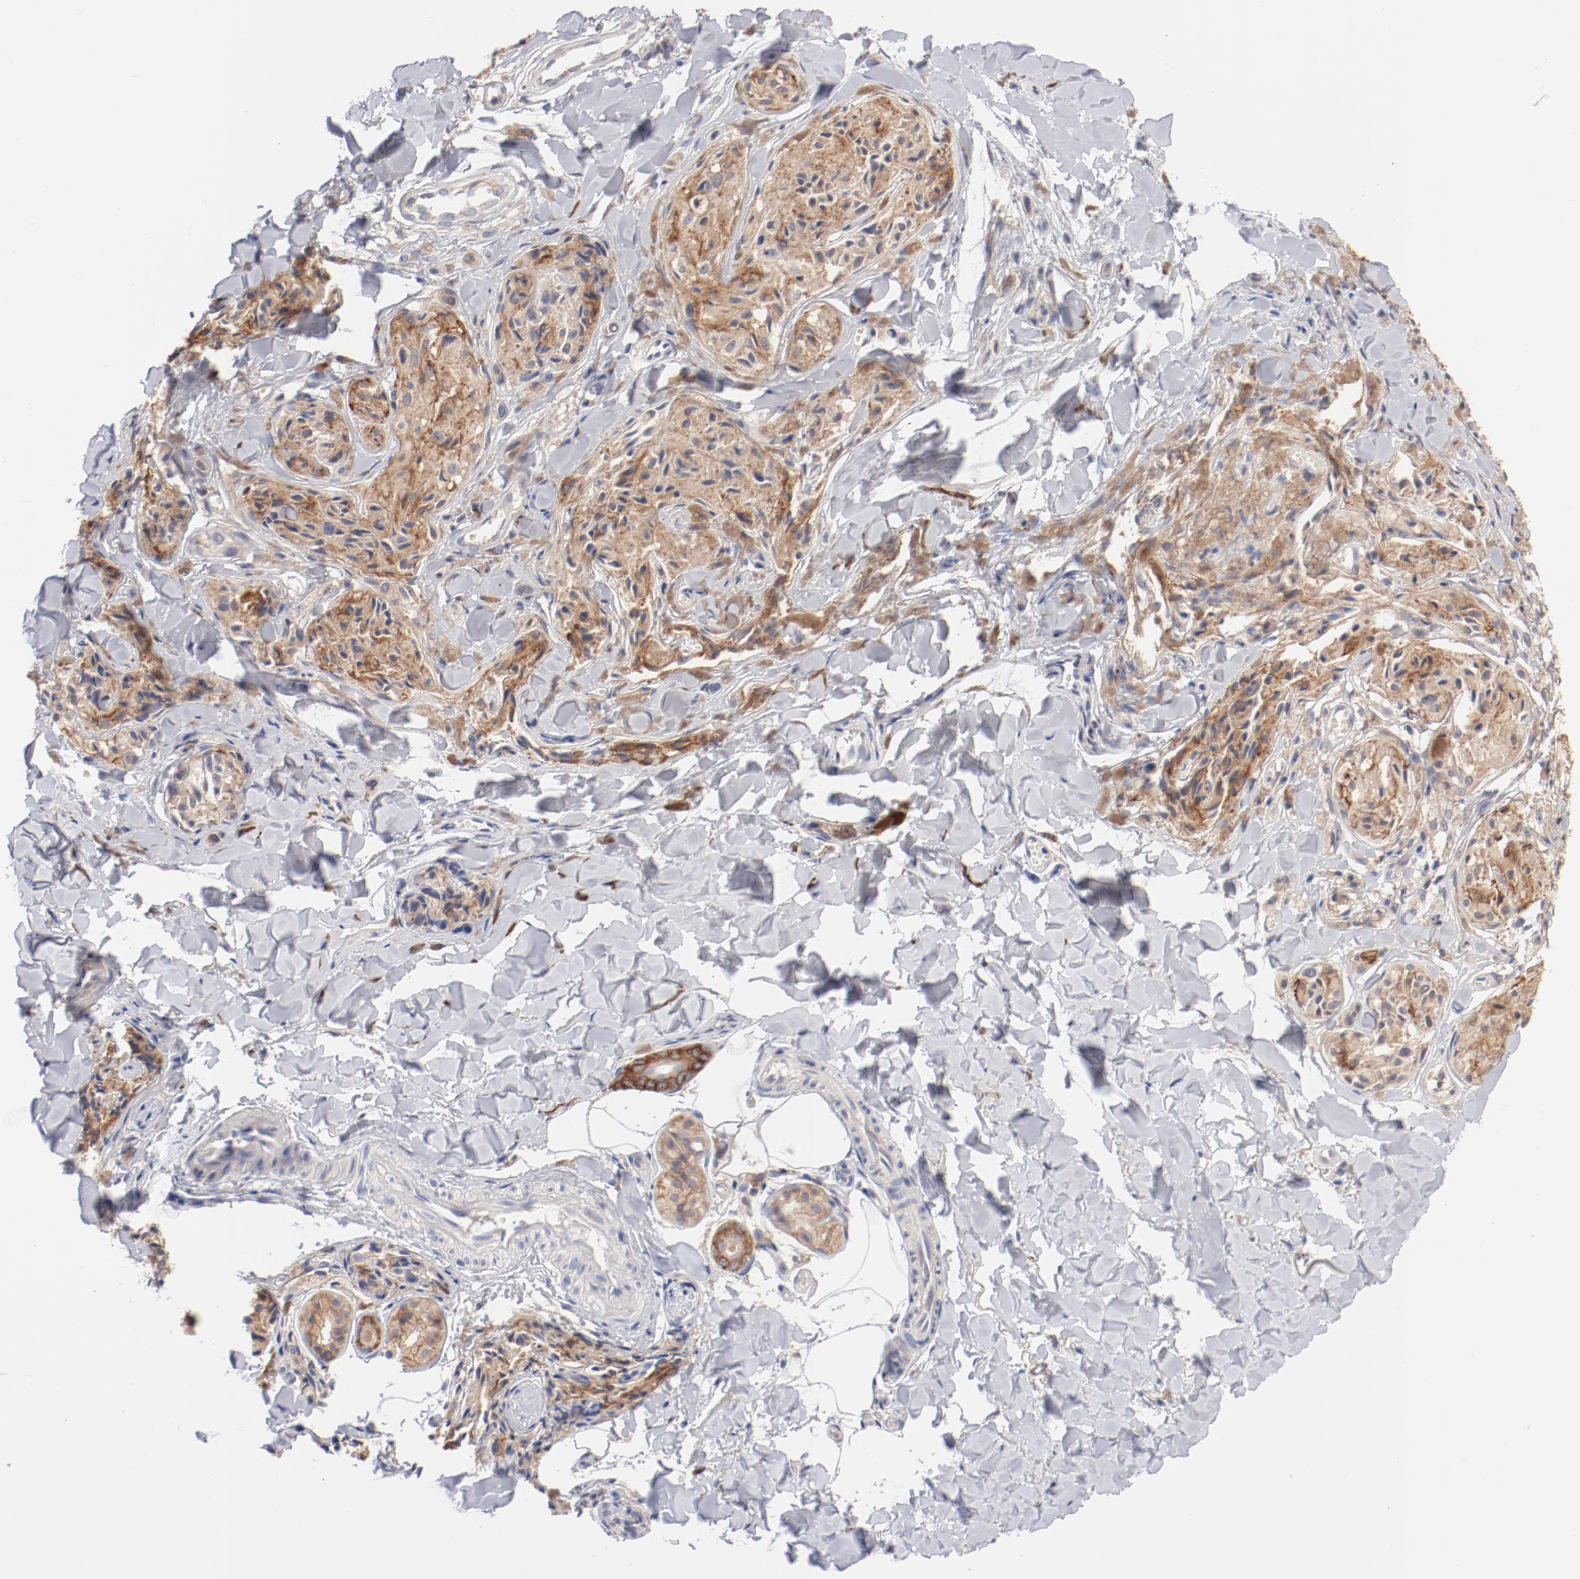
{"staining": {"intensity": "moderate", "quantity": ">75%", "location": "cytoplasmic/membranous"}, "tissue": "melanoma", "cell_type": "Tumor cells", "image_type": "cancer", "snomed": [{"axis": "morphology", "description": "Malignant melanoma, Metastatic site"}, {"axis": "topography", "description": "Skin"}], "caption": "Immunohistochemistry micrograph of neoplastic tissue: human malignant melanoma (metastatic site) stained using IHC reveals medium levels of moderate protein expression localized specifically in the cytoplasmic/membranous of tumor cells, appearing as a cytoplasmic/membranous brown color.", "gene": "SETD3", "patient": {"sex": "female", "age": 66}}